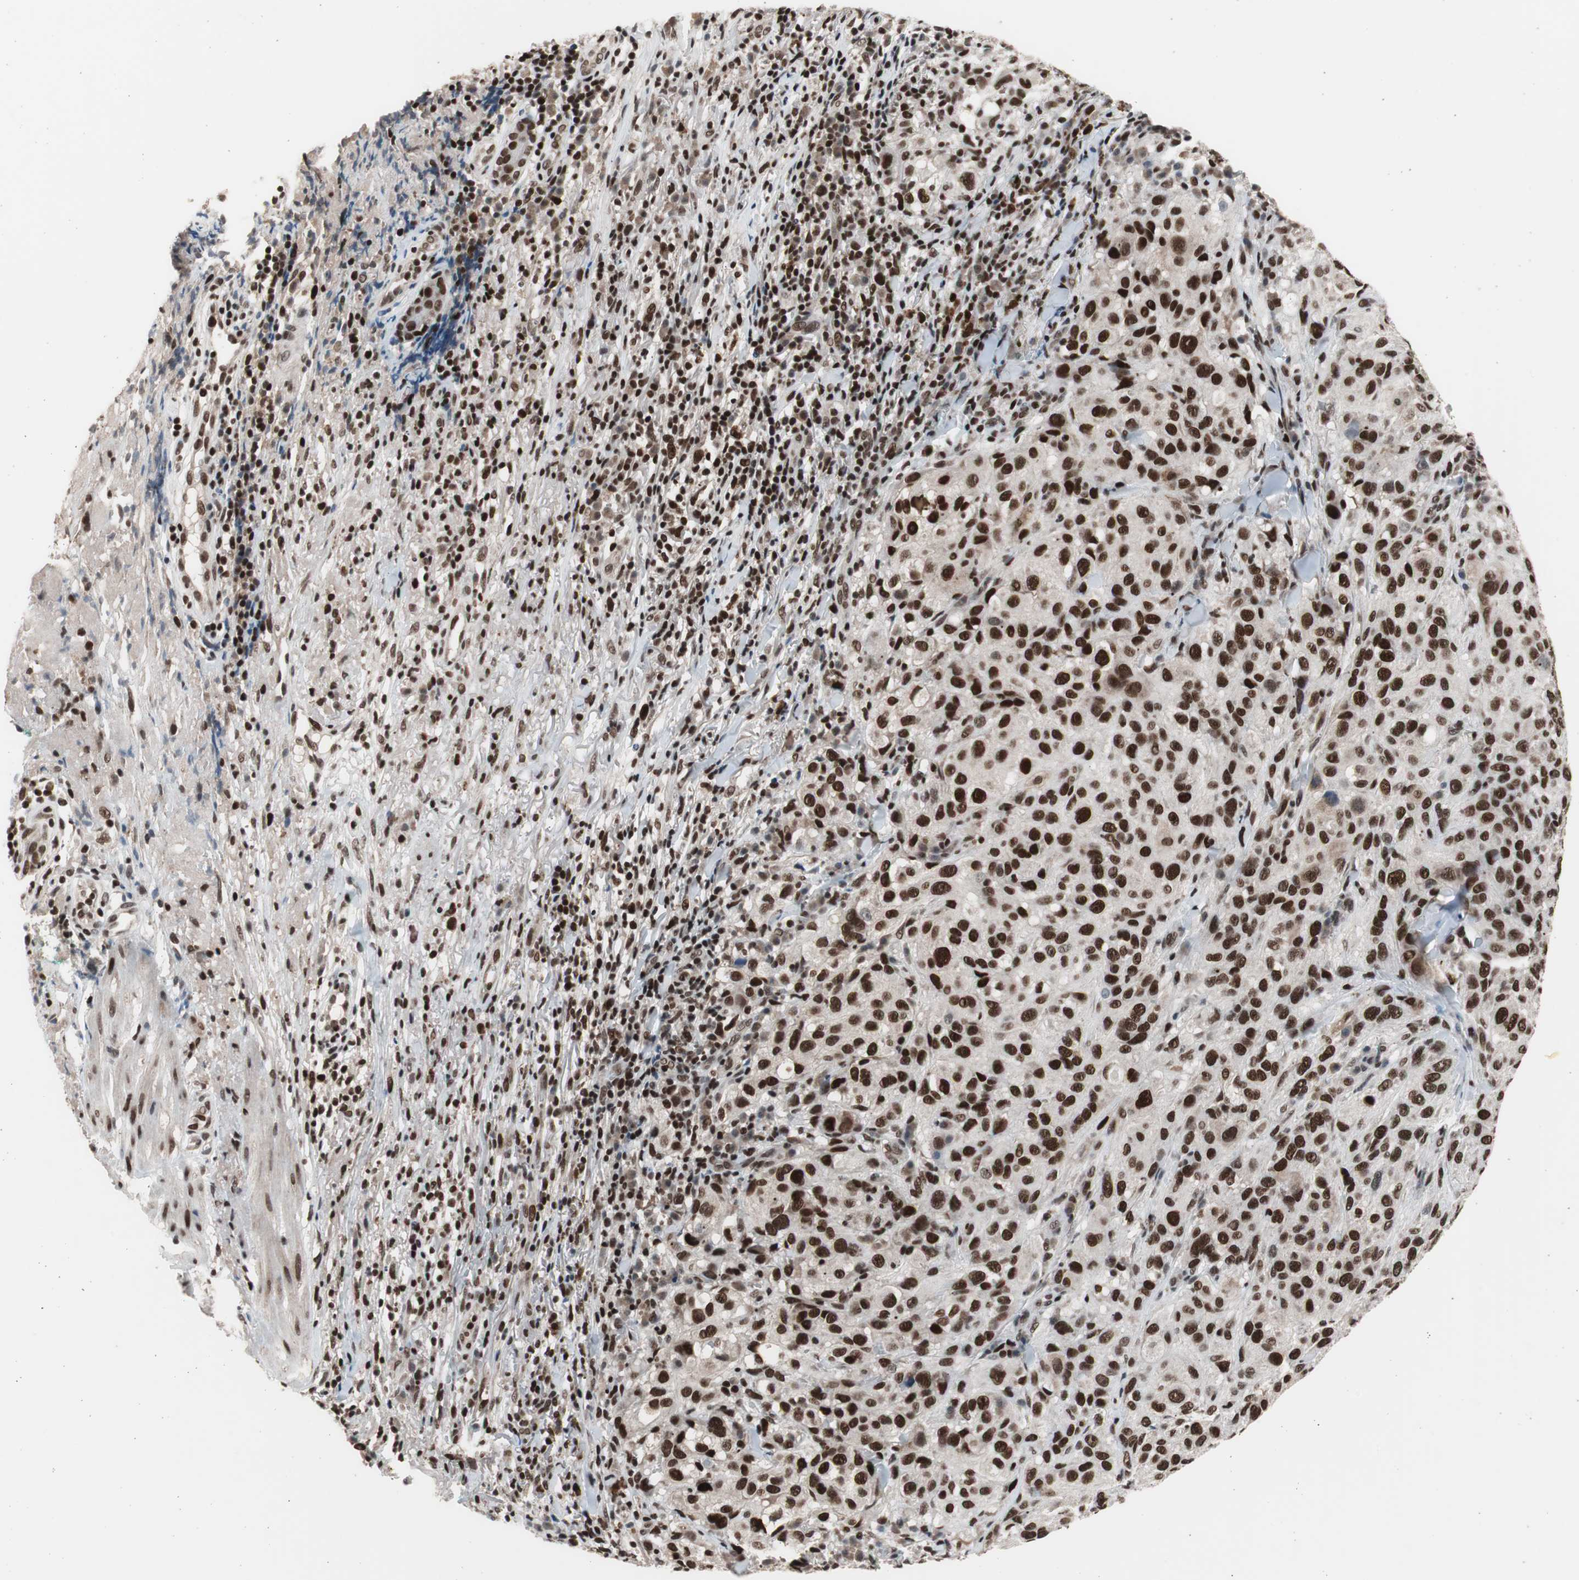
{"staining": {"intensity": "strong", "quantity": ">75%", "location": "nuclear"}, "tissue": "melanoma", "cell_type": "Tumor cells", "image_type": "cancer", "snomed": [{"axis": "morphology", "description": "Necrosis, NOS"}, {"axis": "morphology", "description": "Malignant melanoma, NOS"}, {"axis": "topography", "description": "Skin"}], "caption": "Brown immunohistochemical staining in malignant melanoma displays strong nuclear staining in about >75% of tumor cells.", "gene": "RPA1", "patient": {"sex": "female", "age": 87}}